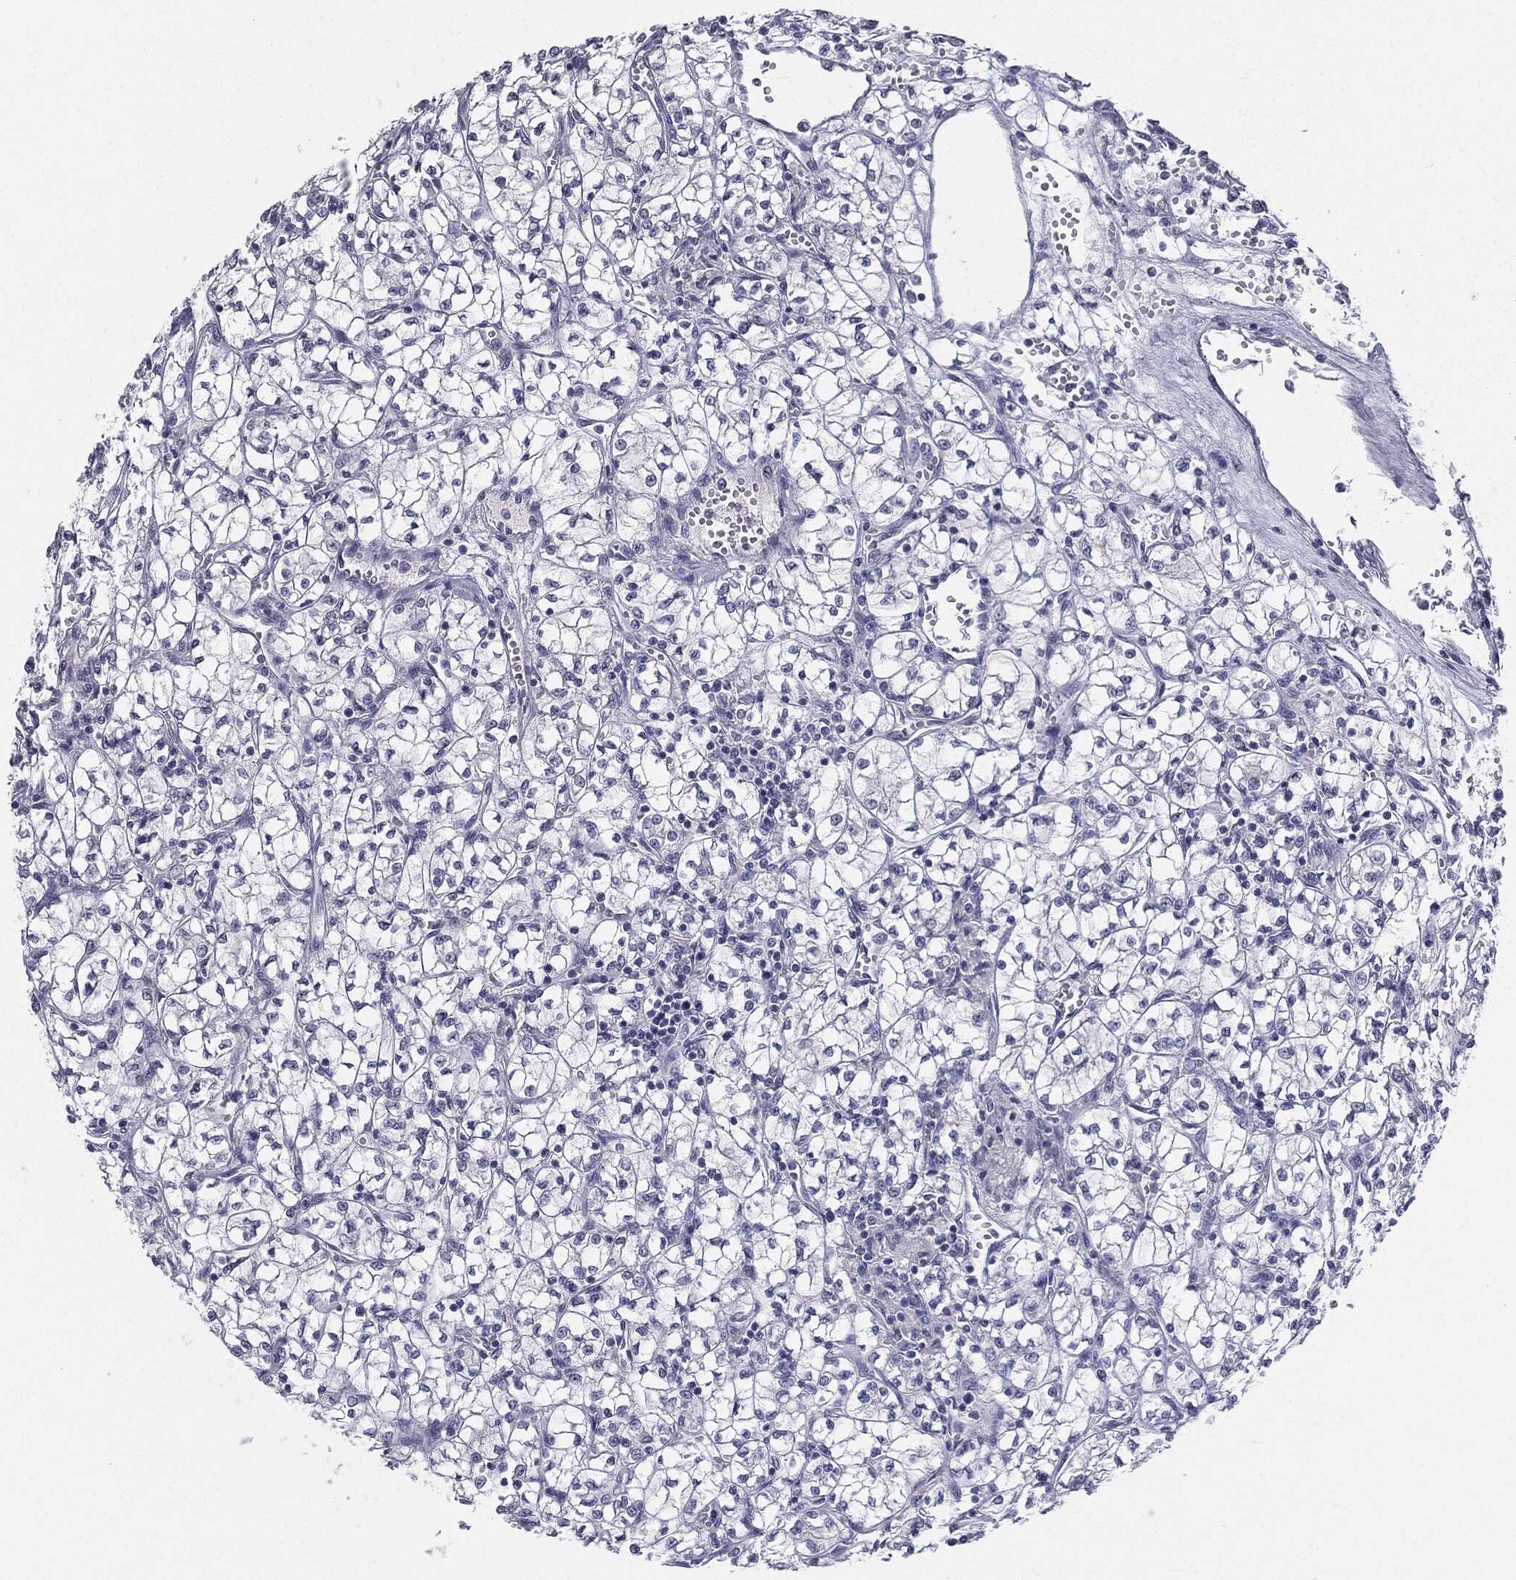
{"staining": {"intensity": "negative", "quantity": "none", "location": "none"}, "tissue": "renal cancer", "cell_type": "Tumor cells", "image_type": "cancer", "snomed": [{"axis": "morphology", "description": "Adenocarcinoma, NOS"}, {"axis": "topography", "description": "Kidney"}], "caption": "Immunohistochemical staining of renal cancer shows no significant expression in tumor cells.", "gene": "SERPINB4", "patient": {"sex": "female", "age": 64}}